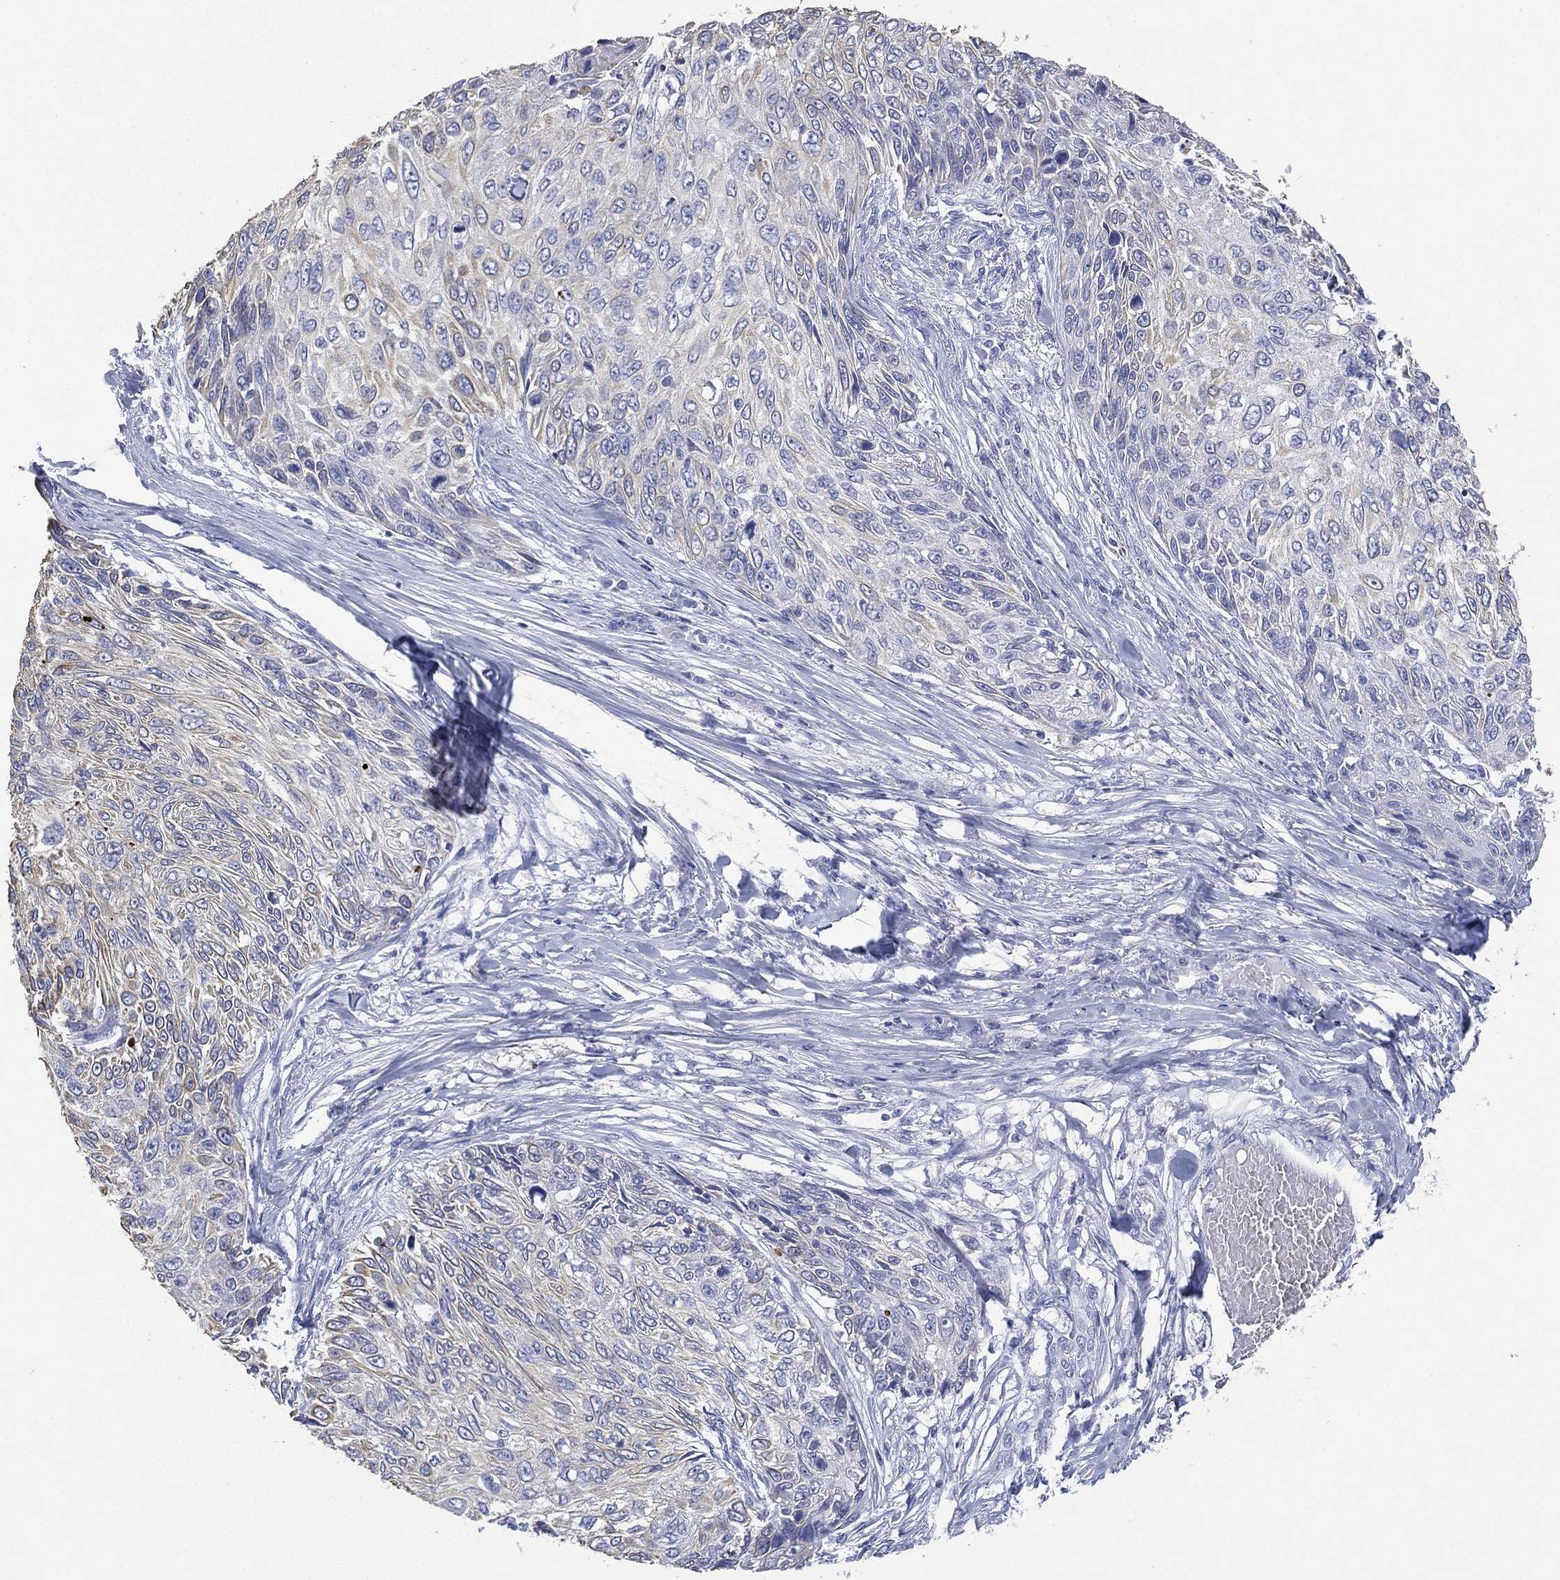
{"staining": {"intensity": "weak", "quantity": "<25%", "location": "cytoplasmic/membranous"}, "tissue": "skin cancer", "cell_type": "Tumor cells", "image_type": "cancer", "snomed": [{"axis": "morphology", "description": "Squamous cell carcinoma, NOS"}, {"axis": "topography", "description": "Skin"}], "caption": "A high-resolution micrograph shows immunohistochemistry staining of skin cancer, which demonstrates no significant staining in tumor cells.", "gene": "FMO1", "patient": {"sex": "male", "age": 92}}